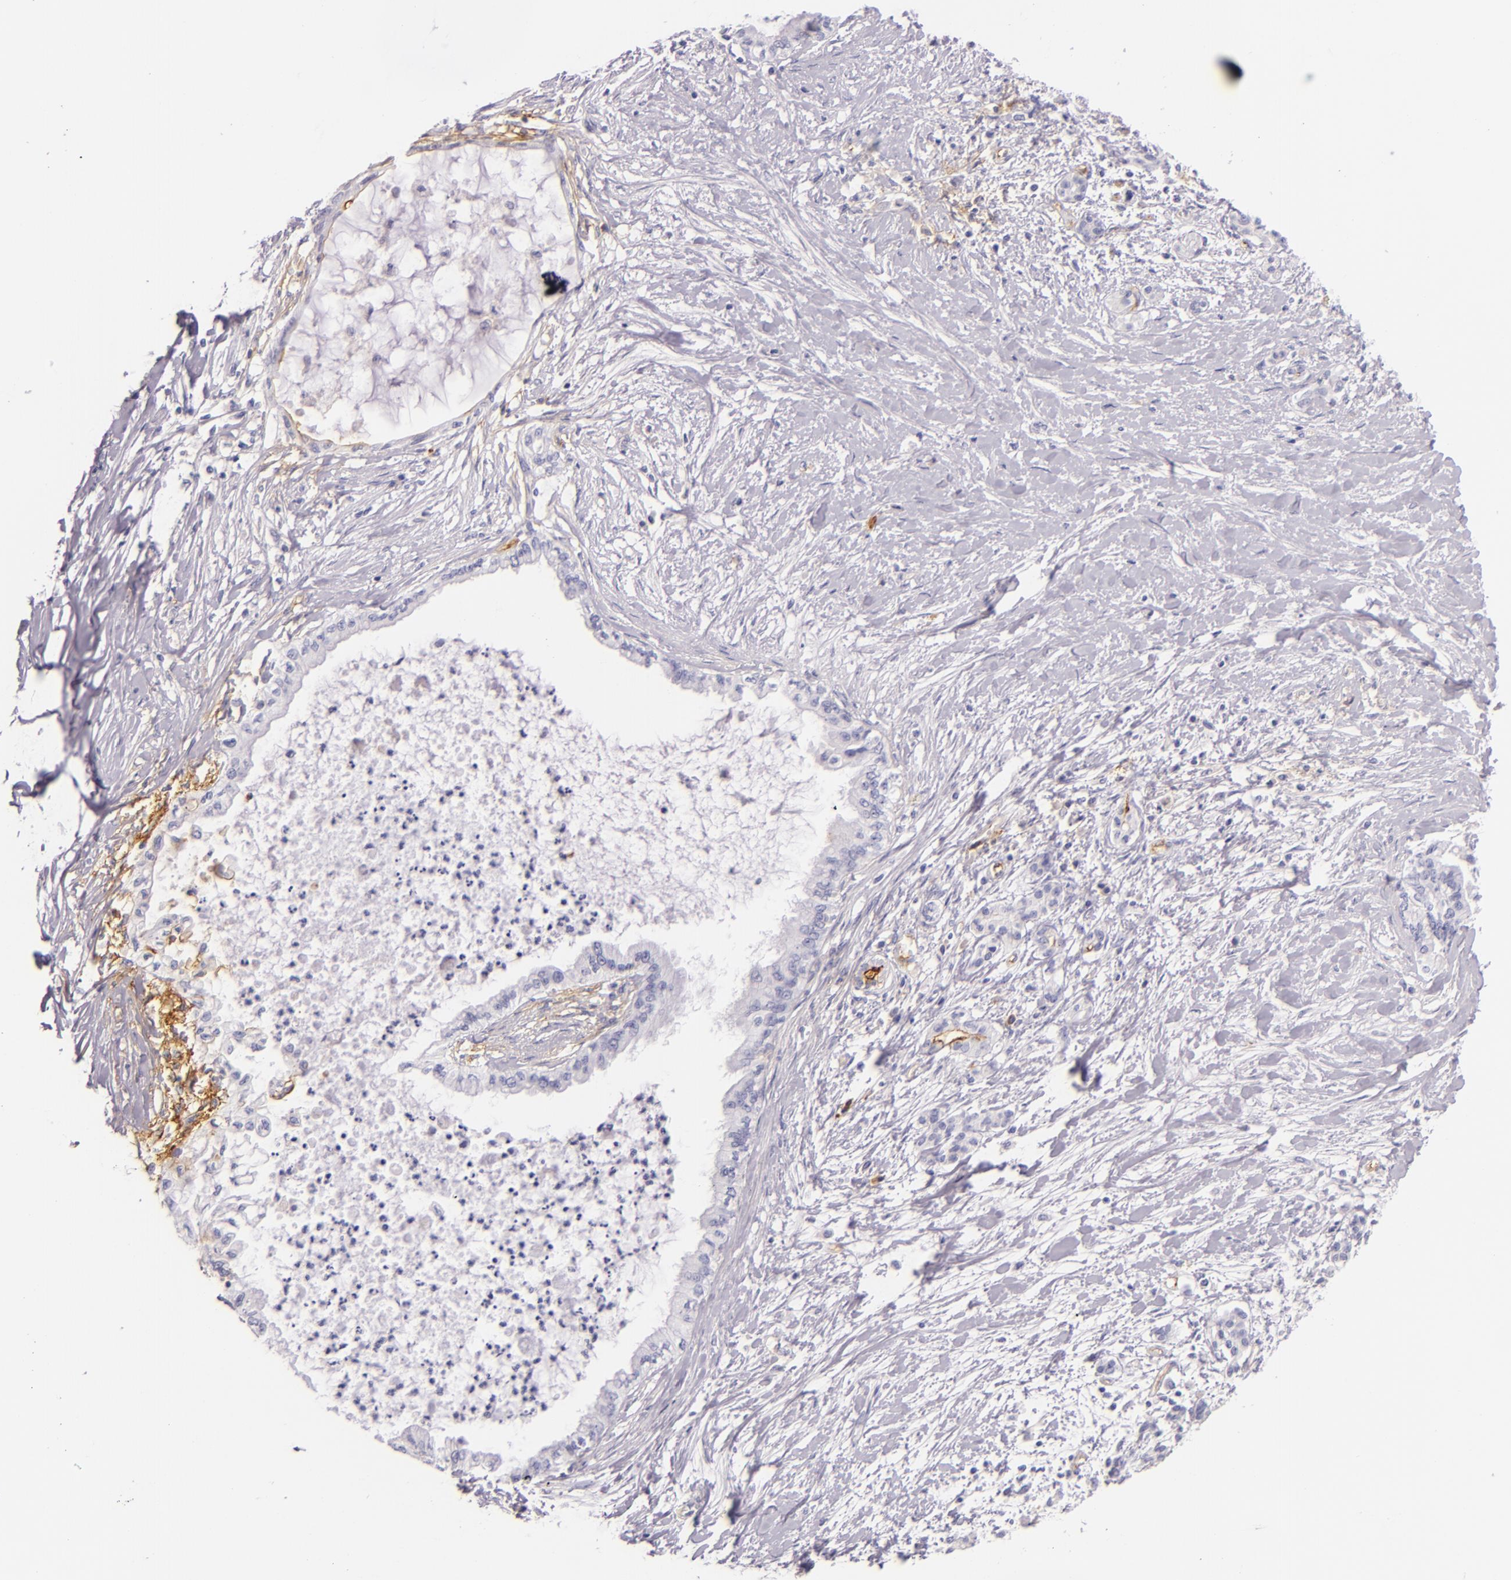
{"staining": {"intensity": "negative", "quantity": "none", "location": "none"}, "tissue": "pancreatic cancer", "cell_type": "Tumor cells", "image_type": "cancer", "snomed": [{"axis": "morphology", "description": "Adenocarcinoma, NOS"}, {"axis": "topography", "description": "Pancreas"}], "caption": "Protein analysis of pancreatic adenocarcinoma reveals no significant expression in tumor cells.", "gene": "ICAM1", "patient": {"sex": "female", "age": 64}}